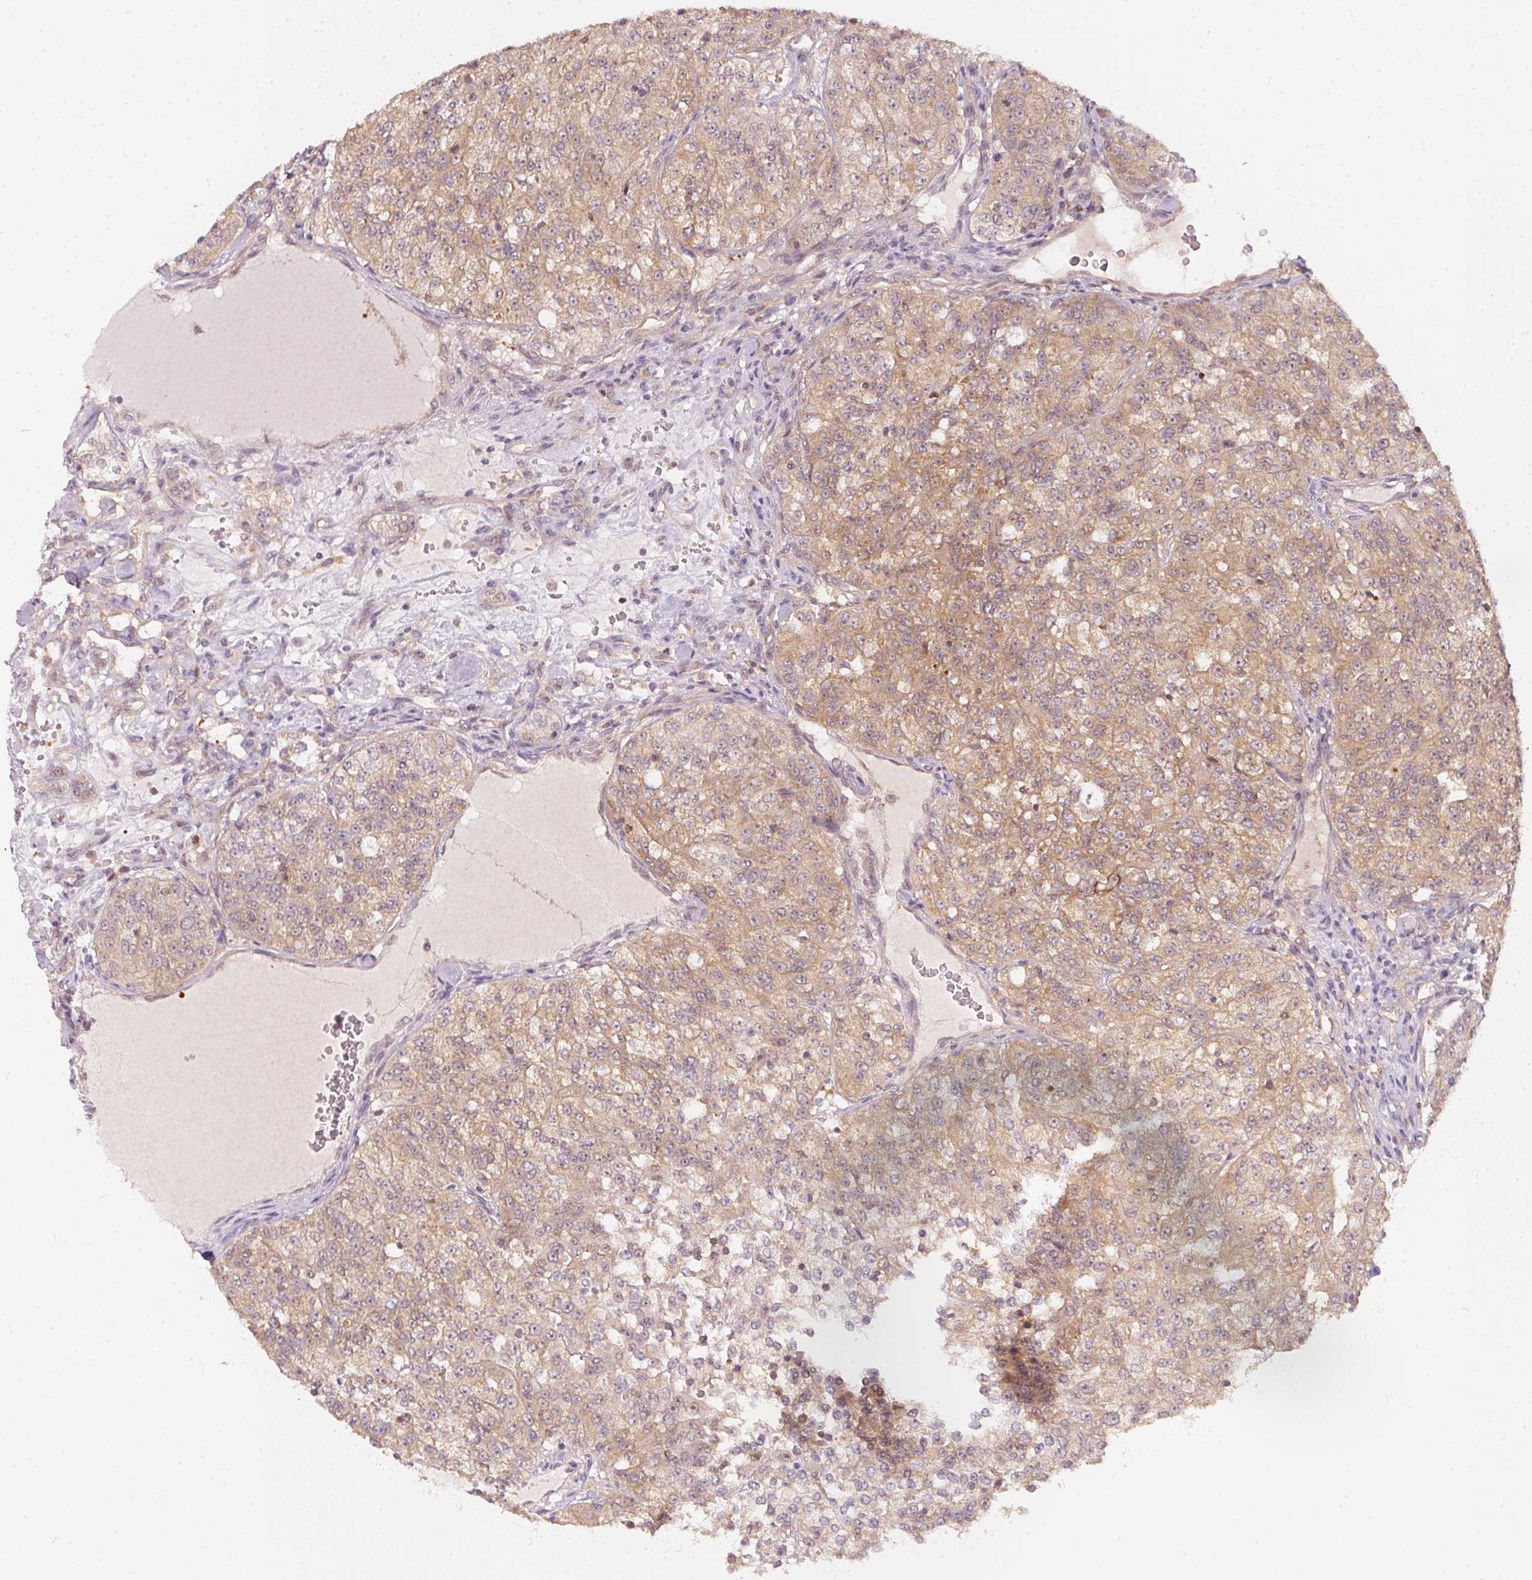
{"staining": {"intensity": "moderate", "quantity": ">75%", "location": "cytoplasmic/membranous"}, "tissue": "renal cancer", "cell_type": "Tumor cells", "image_type": "cancer", "snomed": [{"axis": "morphology", "description": "Adenocarcinoma, NOS"}, {"axis": "topography", "description": "Kidney"}], "caption": "Tumor cells demonstrate medium levels of moderate cytoplasmic/membranous positivity in about >75% of cells in renal cancer.", "gene": "BLMH", "patient": {"sex": "female", "age": 63}}